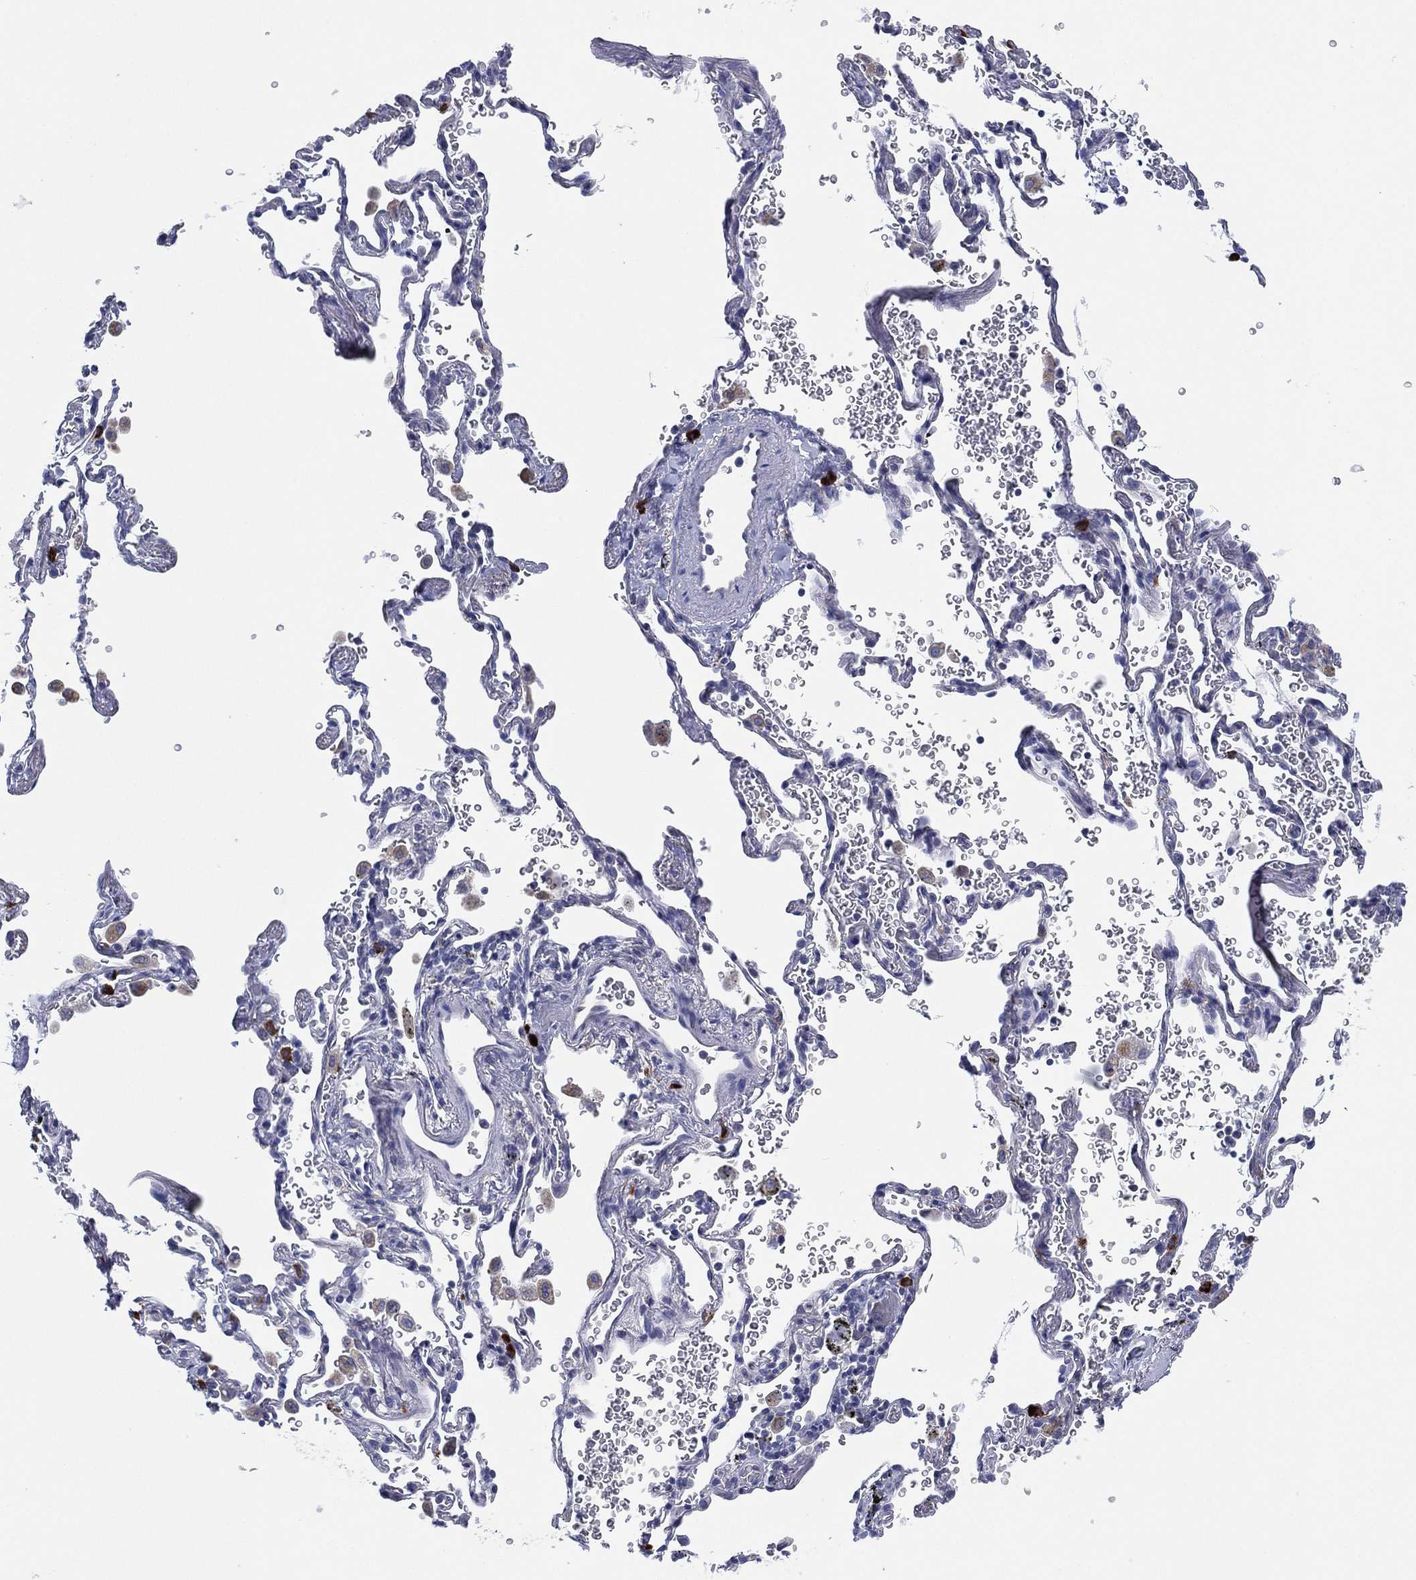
{"staining": {"intensity": "negative", "quantity": "none", "location": "none"}, "tissue": "soft tissue", "cell_type": "Fibroblasts", "image_type": "normal", "snomed": [{"axis": "morphology", "description": "Normal tissue, NOS"}, {"axis": "morphology", "description": "Adenocarcinoma, NOS"}, {"axis": "topography", "description": "Cartilage tissue"}, {"axis": "topography", "description": "Lung"}], "caption": "Immunohistochemical staining of benign soft tissue shows no significant positivity in fibroblasts. (DAB immunohistochemistry (IHC), high magnification).", "gene": "GALNS", "patient": {"sex": "male", "age": 59}}